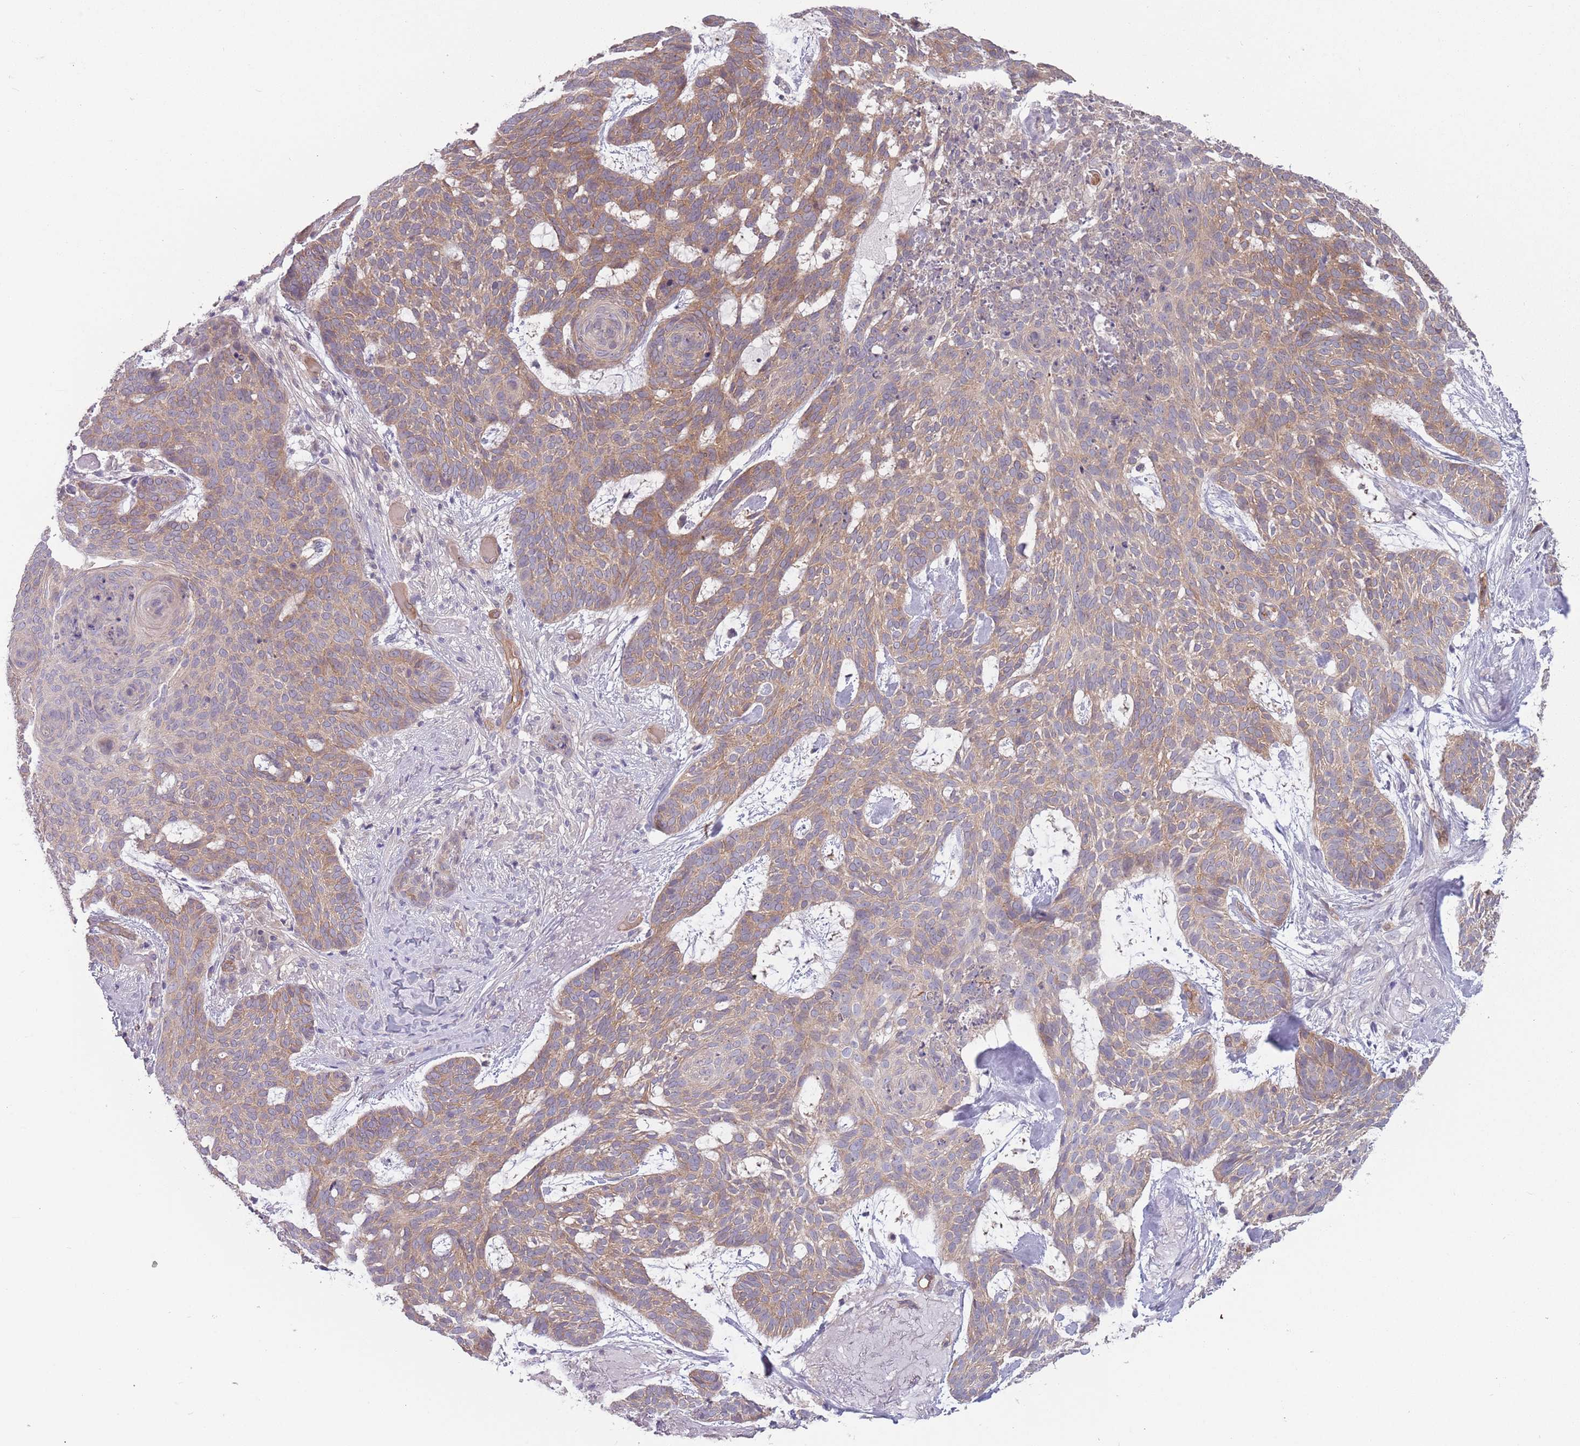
{"staining": {"intensity": "moderate", "quantity": ">75%", "location": "cytoplasmic/membranous"}, "tissue": "skin cancer", "cell_type": "Tumor cells", "image_type": "cancer", "snomed": [{"axis": "morphology", "description": "Basal cell carcinoma"}, {"axis": "topography", "description": "Skin"}], "caption": "Skin cancer (basal cell carcinoma) was stained to show a protein in brown. There is medium levels of moderate cytoplasmic/membranous positivity in approximately >75% of tumor cells. Ihc stains the protein in brown and the nuclei are stained blue.", "gene": "SAV1", "patient": {"sex": "female", "age": 89}}